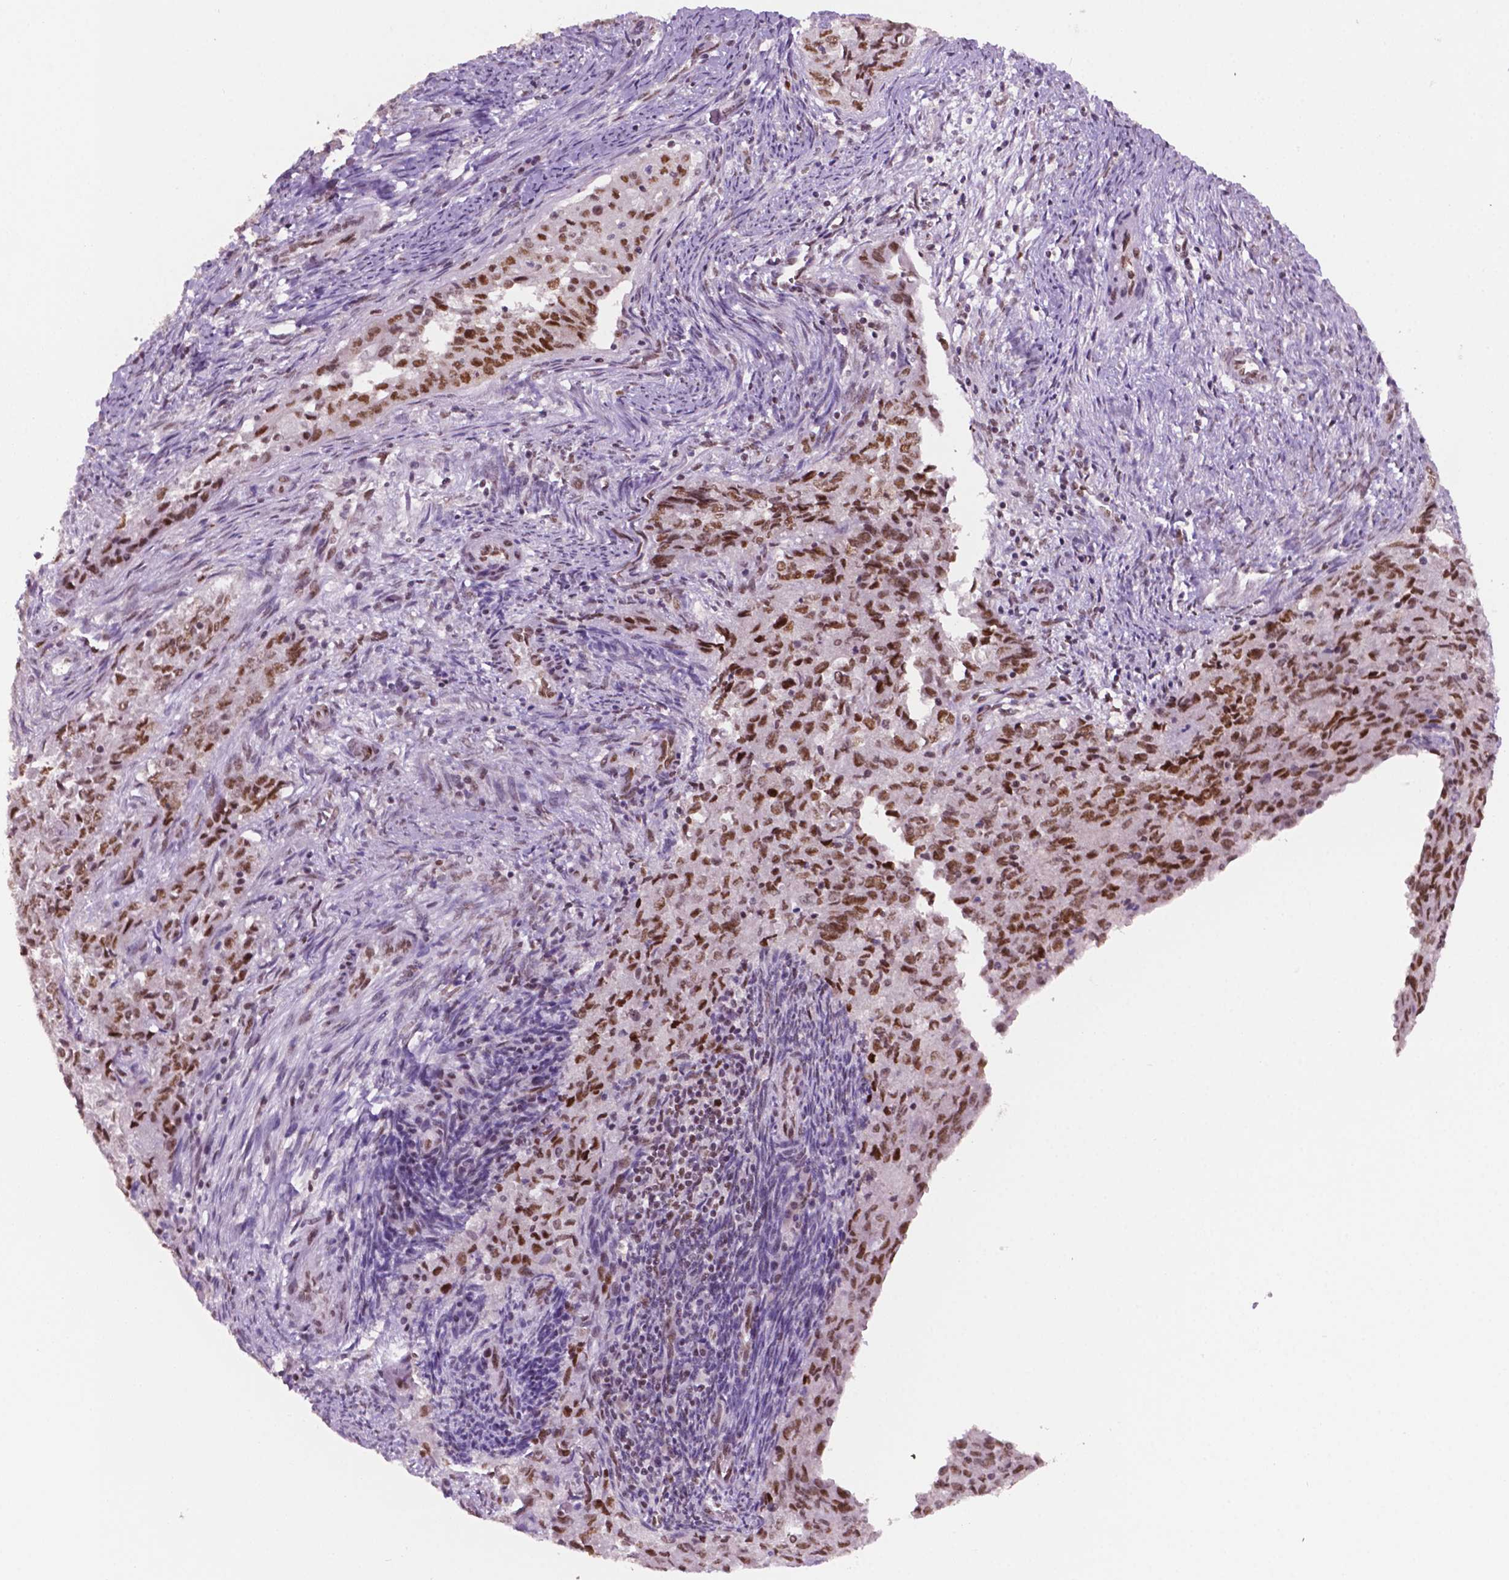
{"staining": {"intensity": "moderate", "quantity": "<25%", "location": "nuclear"}, "tissue": "endometrial cancer", "cell_type": "Tumor cells", "image_type": "cancer", "snomed": [{"axis": "morphology", "description": "Adenocarcinoma, NOS"}, {"axis": "topography", "description": "Endometrium"}], "caption": "This is an image of IHC staining of adenocarcinoma (endometrial), which shows moderate staining in the nuclear of tumor cells.", "gene": "MLH1", "patient": {"sex": "female", "age": 72}}